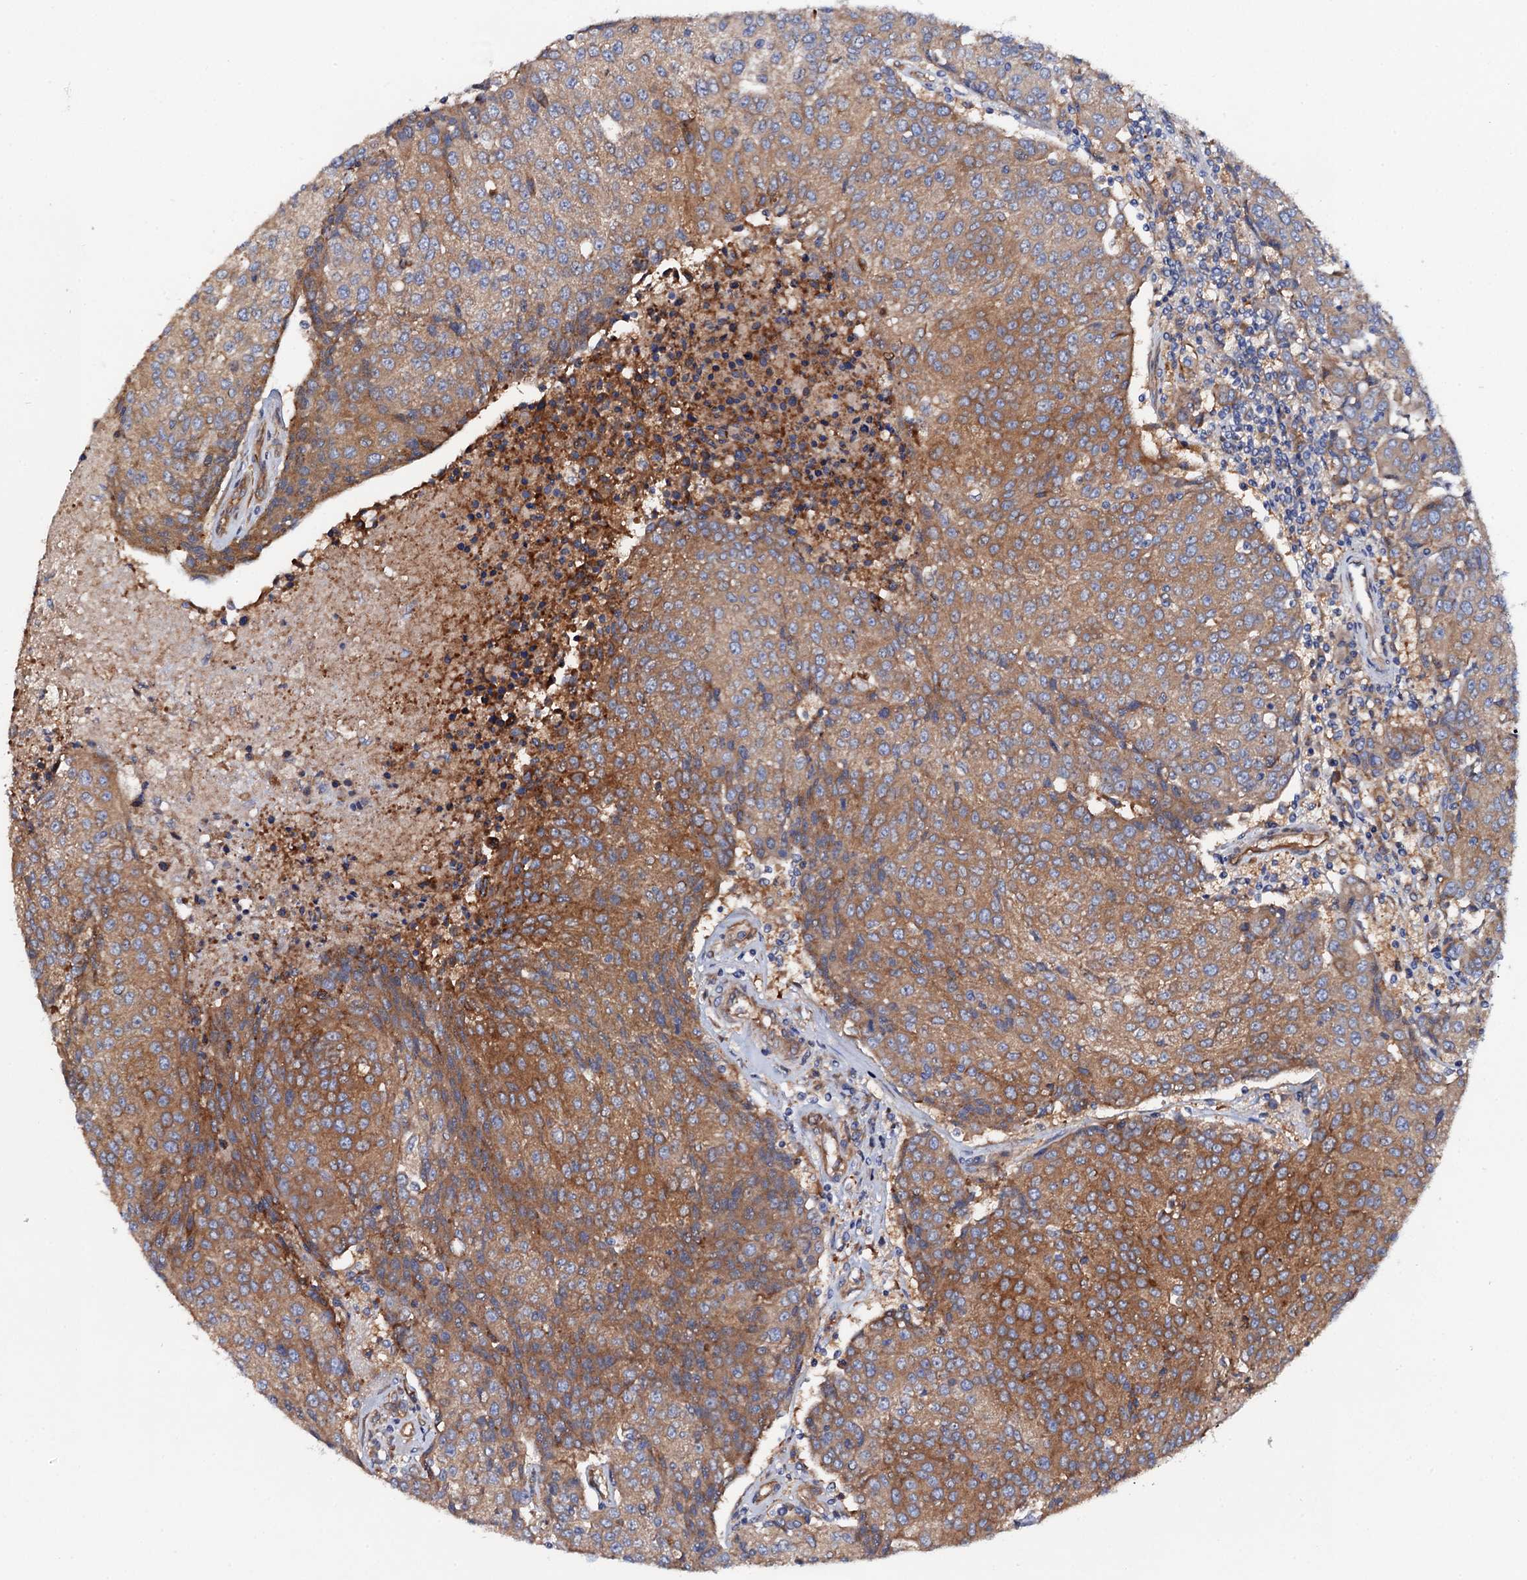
{"staining": {"intensity": "moderate", "quantity": ">75%", "location": "cytoplasmic/membranous"}, "tissue": "urothelial cancer", "cell_type": "Tumor cells", "image_type": "cancer", "snomed": [{"axis": "morphology", "description": "Urothelial carcinoma, High grade"}, {"axis": "topography", "description": "Urinary bladder"}], "caption": "A brown stain shows moderate cytoplasmic/membranous positivity of a protein in human high-grade urothelial carcinoma tumor cells.", "gene": "MRPL48", "patient": {"sex": "female", "age": 85}}